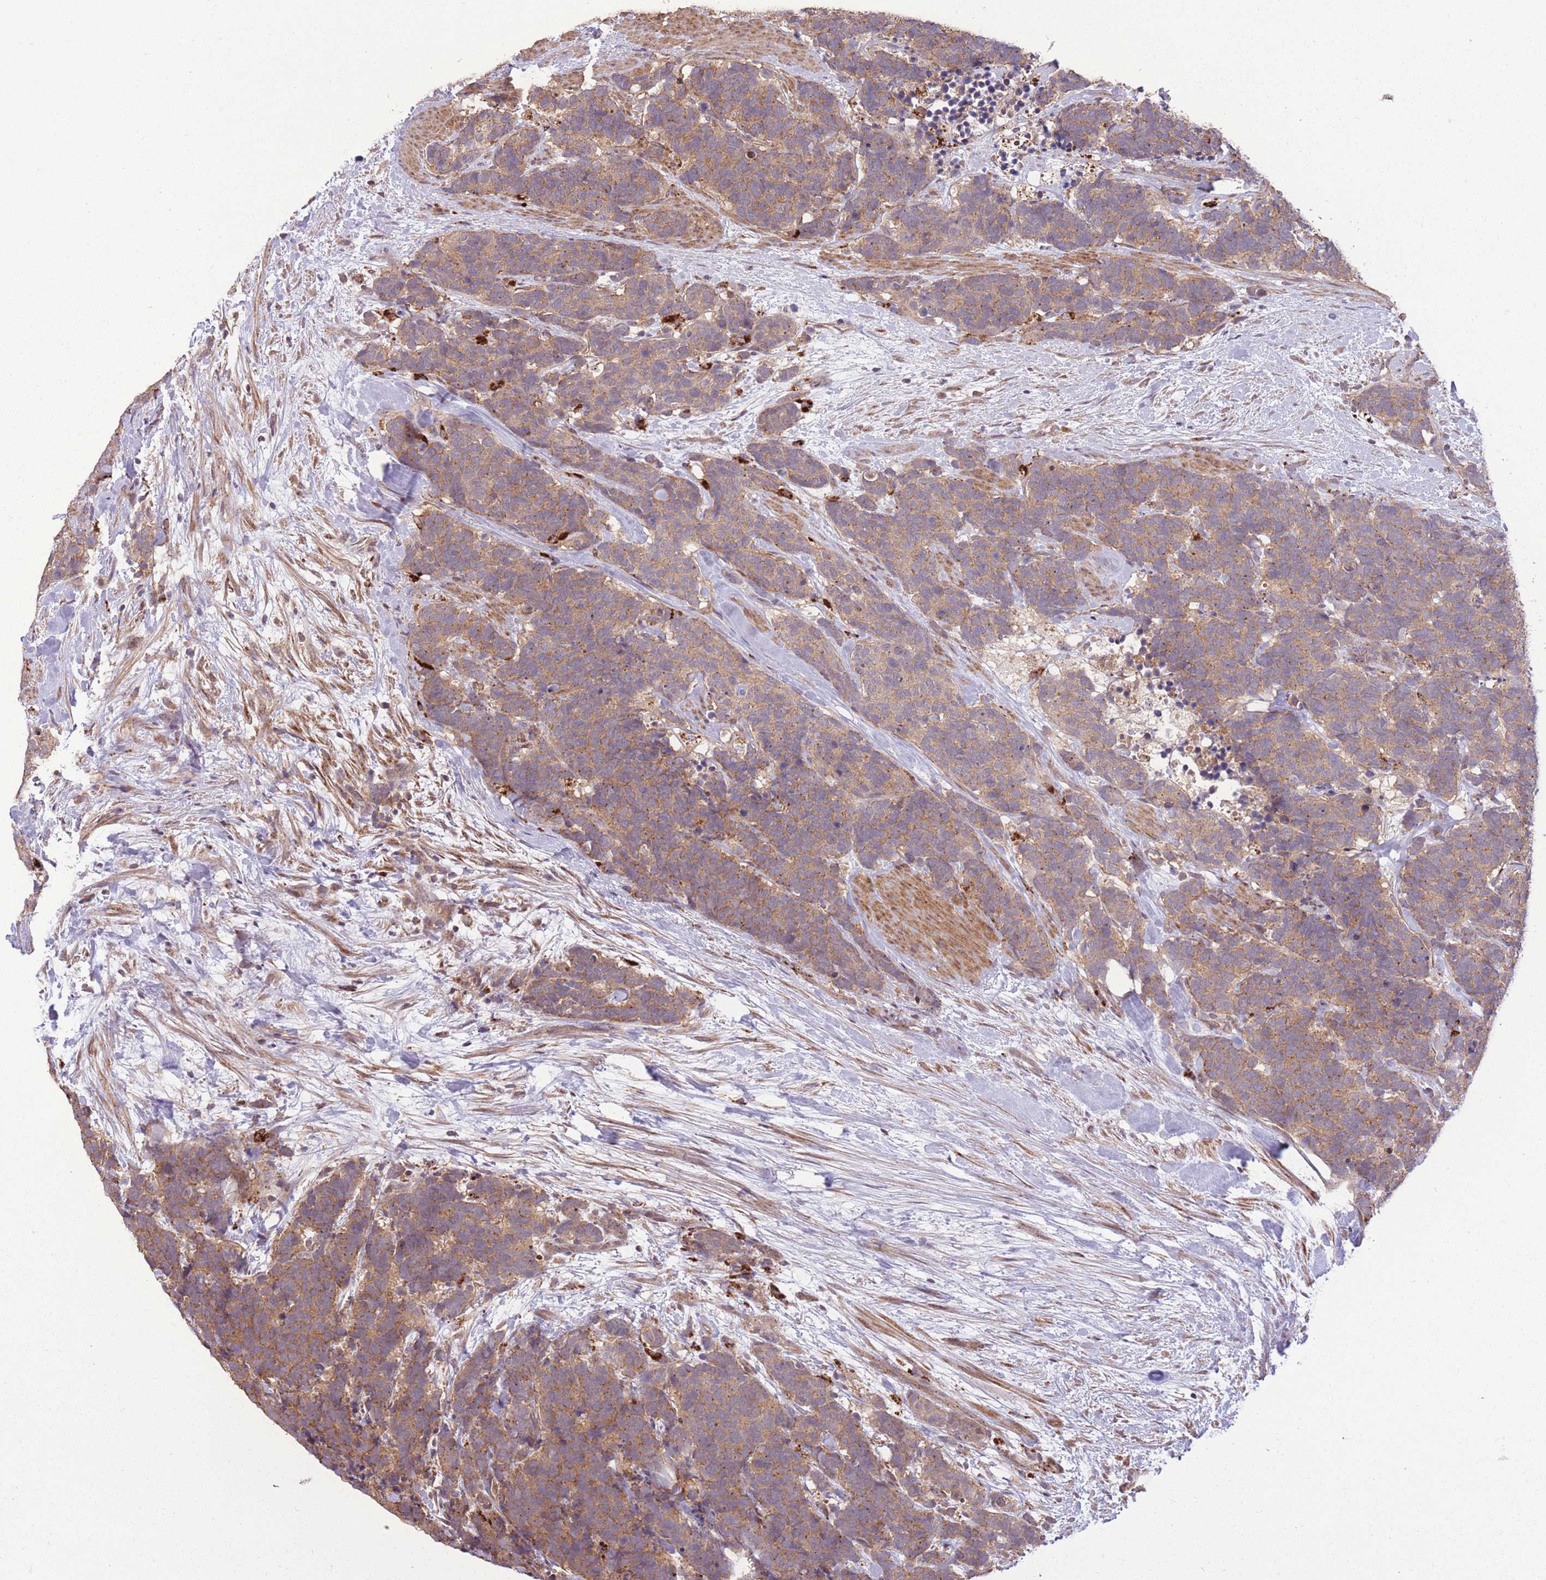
{"staining": {"intensity": "moderate", "quantity": ">75%", "location": "cytoplasmic/membranous"}, "tissue": "carcinoid", "cell_type": "Tumor cells", "image_type": "cancer", "snomed": [{"axis": "morphology", "description": "Carcinoma, NOS"}, {"axis": "morphology", "description": "Carcinoid, malignant, NOS"}, {"axis": "topography", "description": "Prostate"}], "caption": "A brown stain shows moderate cytoplasmic/membranous staining of a protein in human malignant carcinoid tumor cells.", "gene": "POLR3F", "patient": {"sex": "male", "age": 57}}